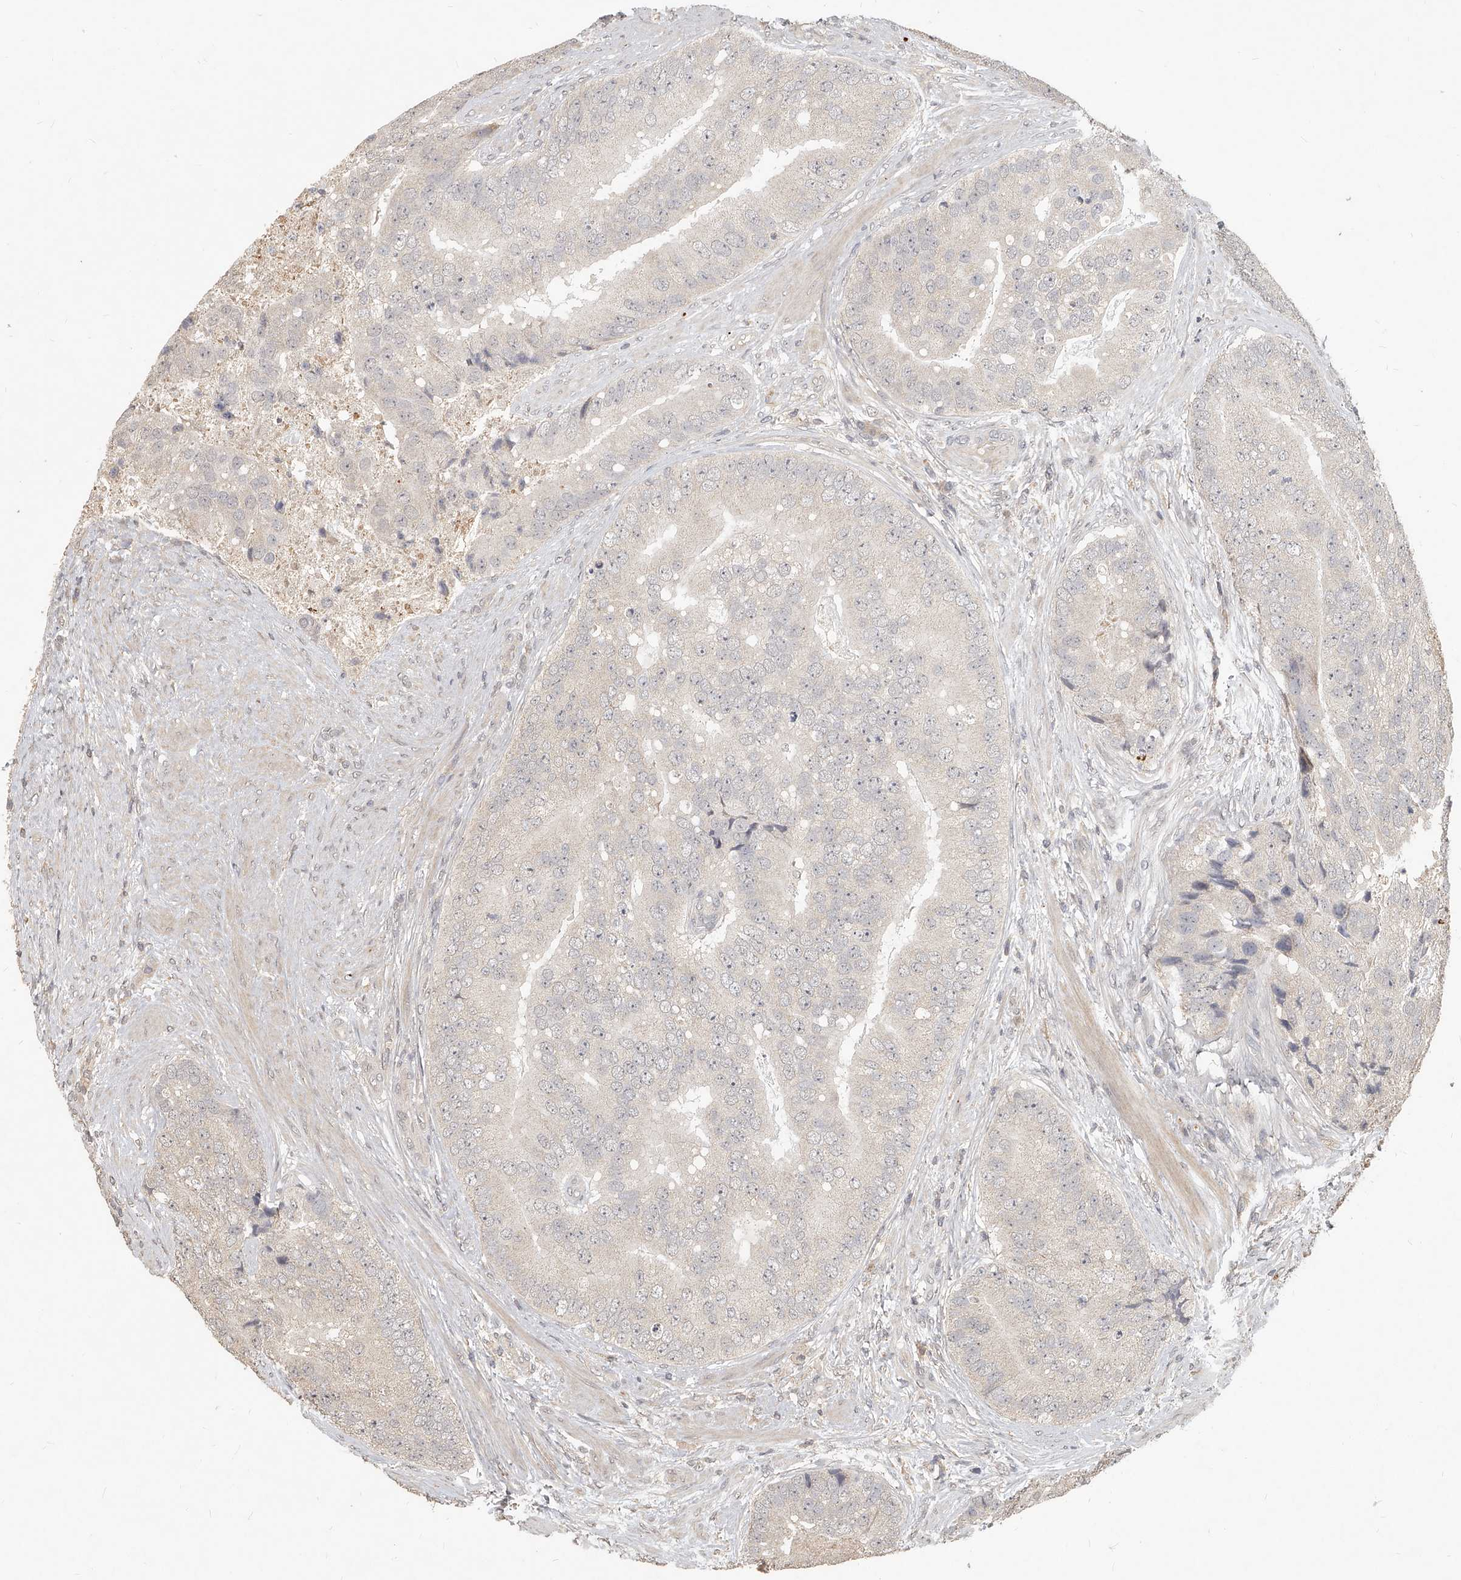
{"staining": {"intensity": "negative", "quantity": "none", "location": "none"}, "tissue": "prostate cancer", "cell_type": "Tumor cells", "image_type": "cancer", "snomed": [{"axis": "morphology", "description": "Adenocarcinoma, High grade"}, {"axis": "topography", "description": "Prostate"}], "caption": "IHC photomicrograph of neoplastic tissue: human prostate cancer (adenocarcinoma (high-grade)) stained with DAB (3,3'-diaminobenzidine) displays no significant protein expression in tumor cells.", "gene": "SLC37A1", "patient": {"sex": "male", "age": 70}}